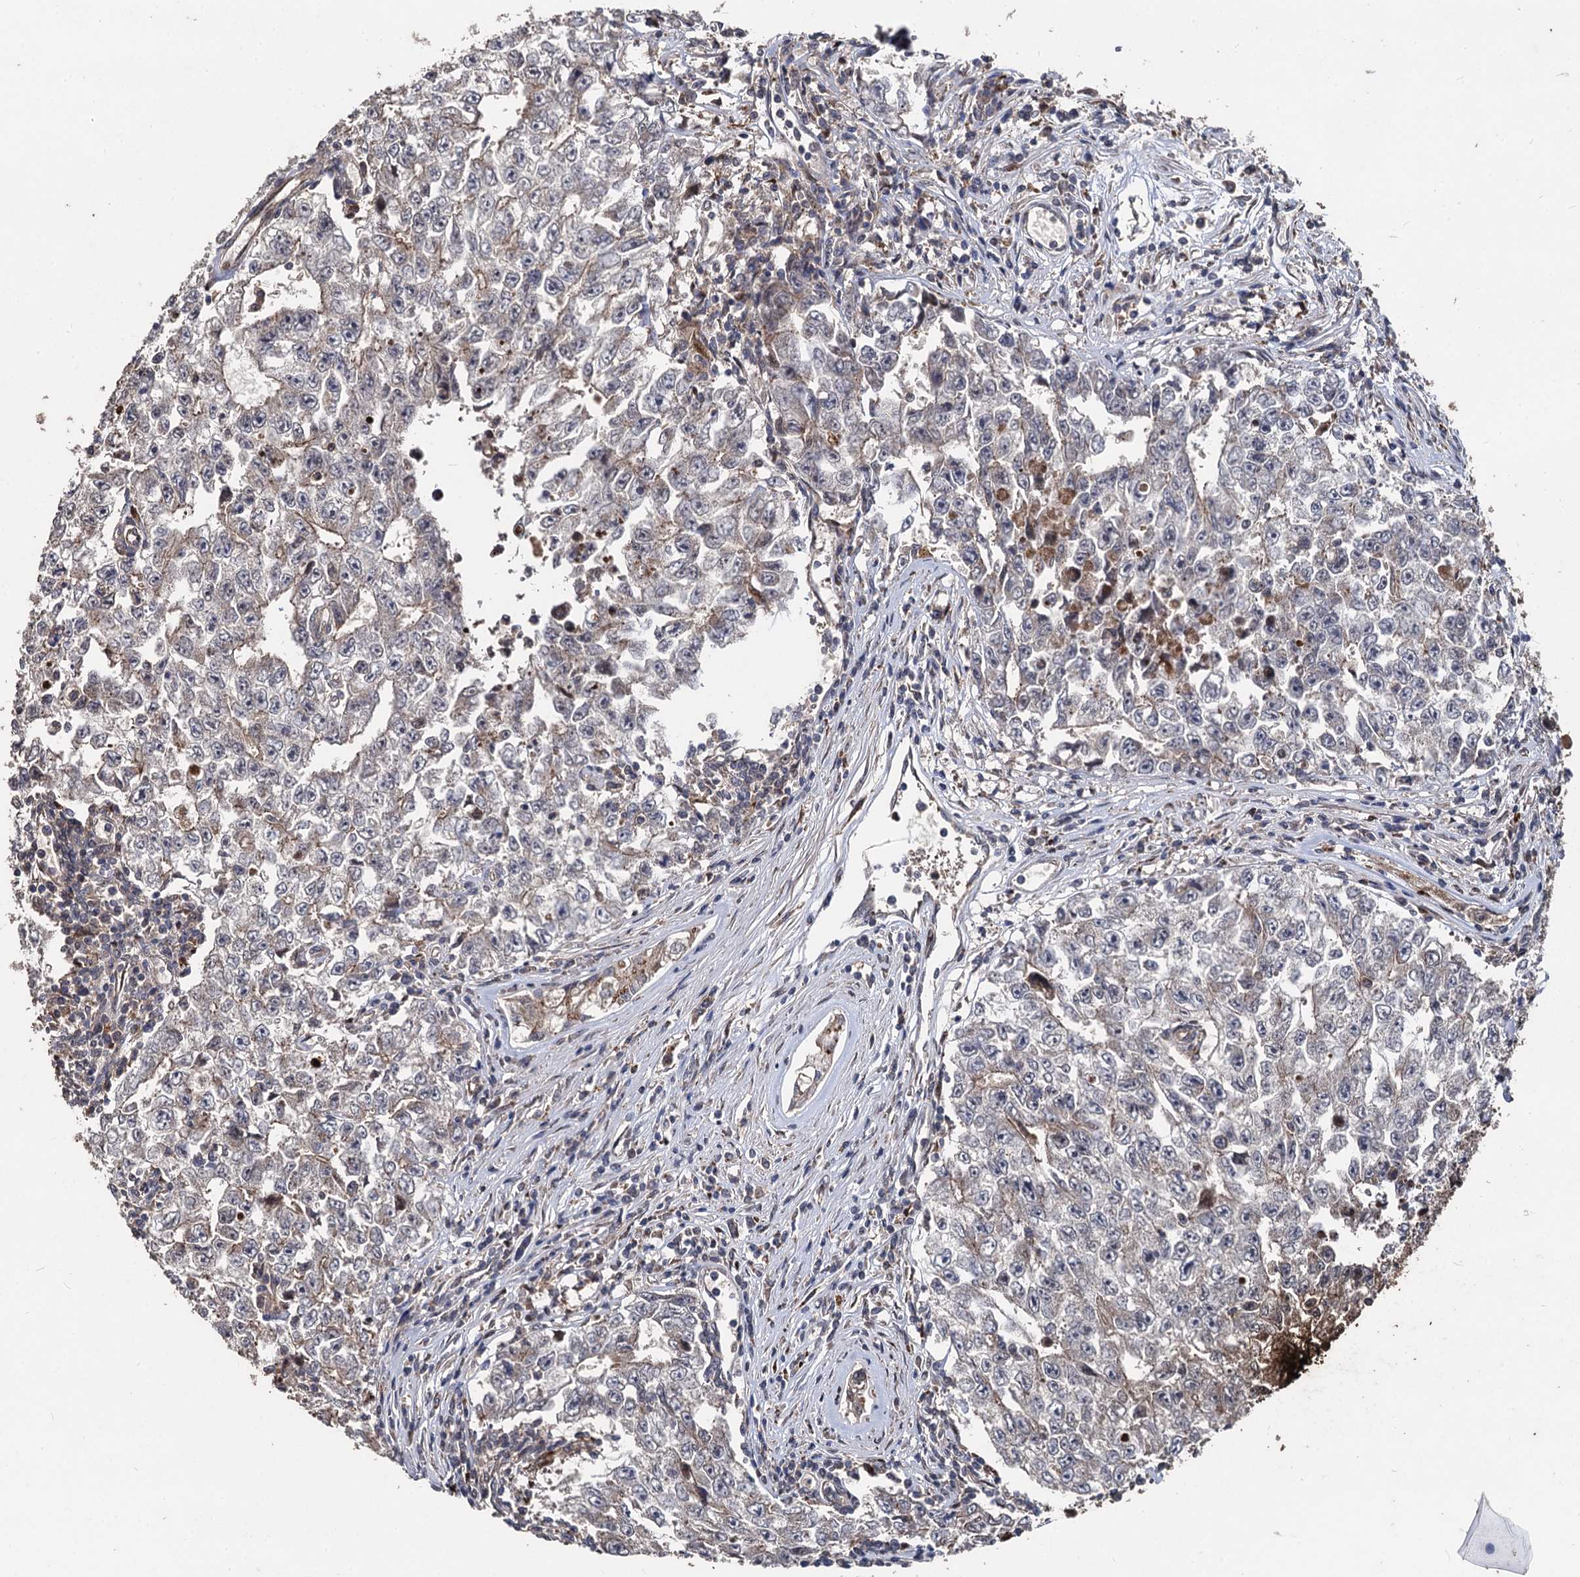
{"staining": {"intensity": "weak", "quantity": "<25%", "location": "cytoplasmic/membranous"}, "tissue": "testis cancer", "cell_type": "Tumor cells", "image_type": "cancer", "snomed": [{"axis": "morphology", "description": "Carcinoma, Embryonal, NOS"}, {"axis": "topography", "description": "Testis"}], "caption": "A photomicrograph of human embryonal carcinoma (testis) is negative for staining in tumor cells. Brightfield microscopy of immunohistochemistry stained with DAB (brown) and hematoxylin (blue), captured at high magnification.", "gene": "BCL2L2", "patient": {"sex": "male", "age": 17}}